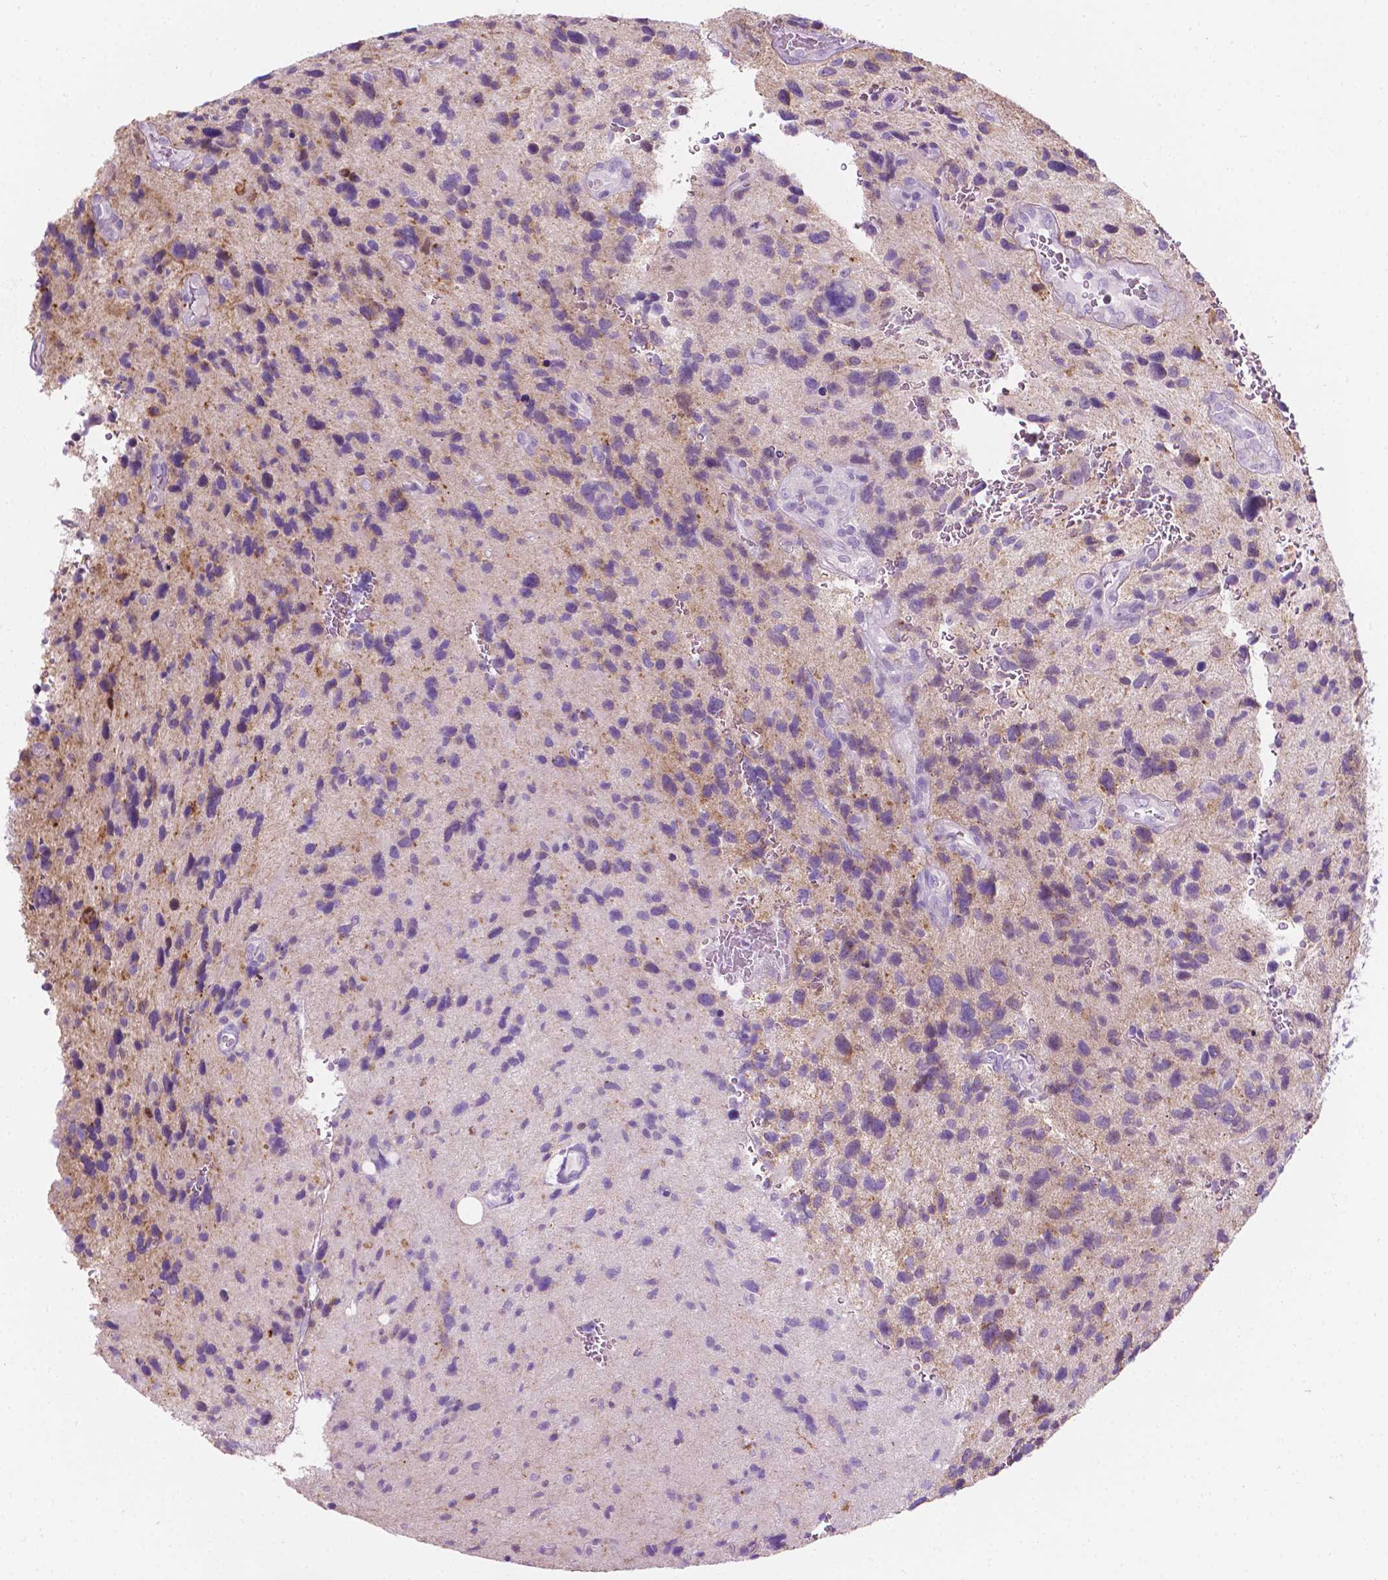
{"staining": {"intensity": "negative", "quantity": "none", "location": "none"}, "tissue": "glioma", "cell_type": "Tumor cells", "image_type": "cancer", "snomed": [{"axis": "morphology", "description": "Glioma, malignant, NOS"}, {"axis": "morphology", "description": "Glioma, malignant, High grade"}, {"axis": "topography", "description": "Brain"}], "caption": "Photomicrograph shows no protein staining in tumor cells of glioma tissue.", "gene": "NOS1AP", "patient": {"sex": "female", "age": 71}}